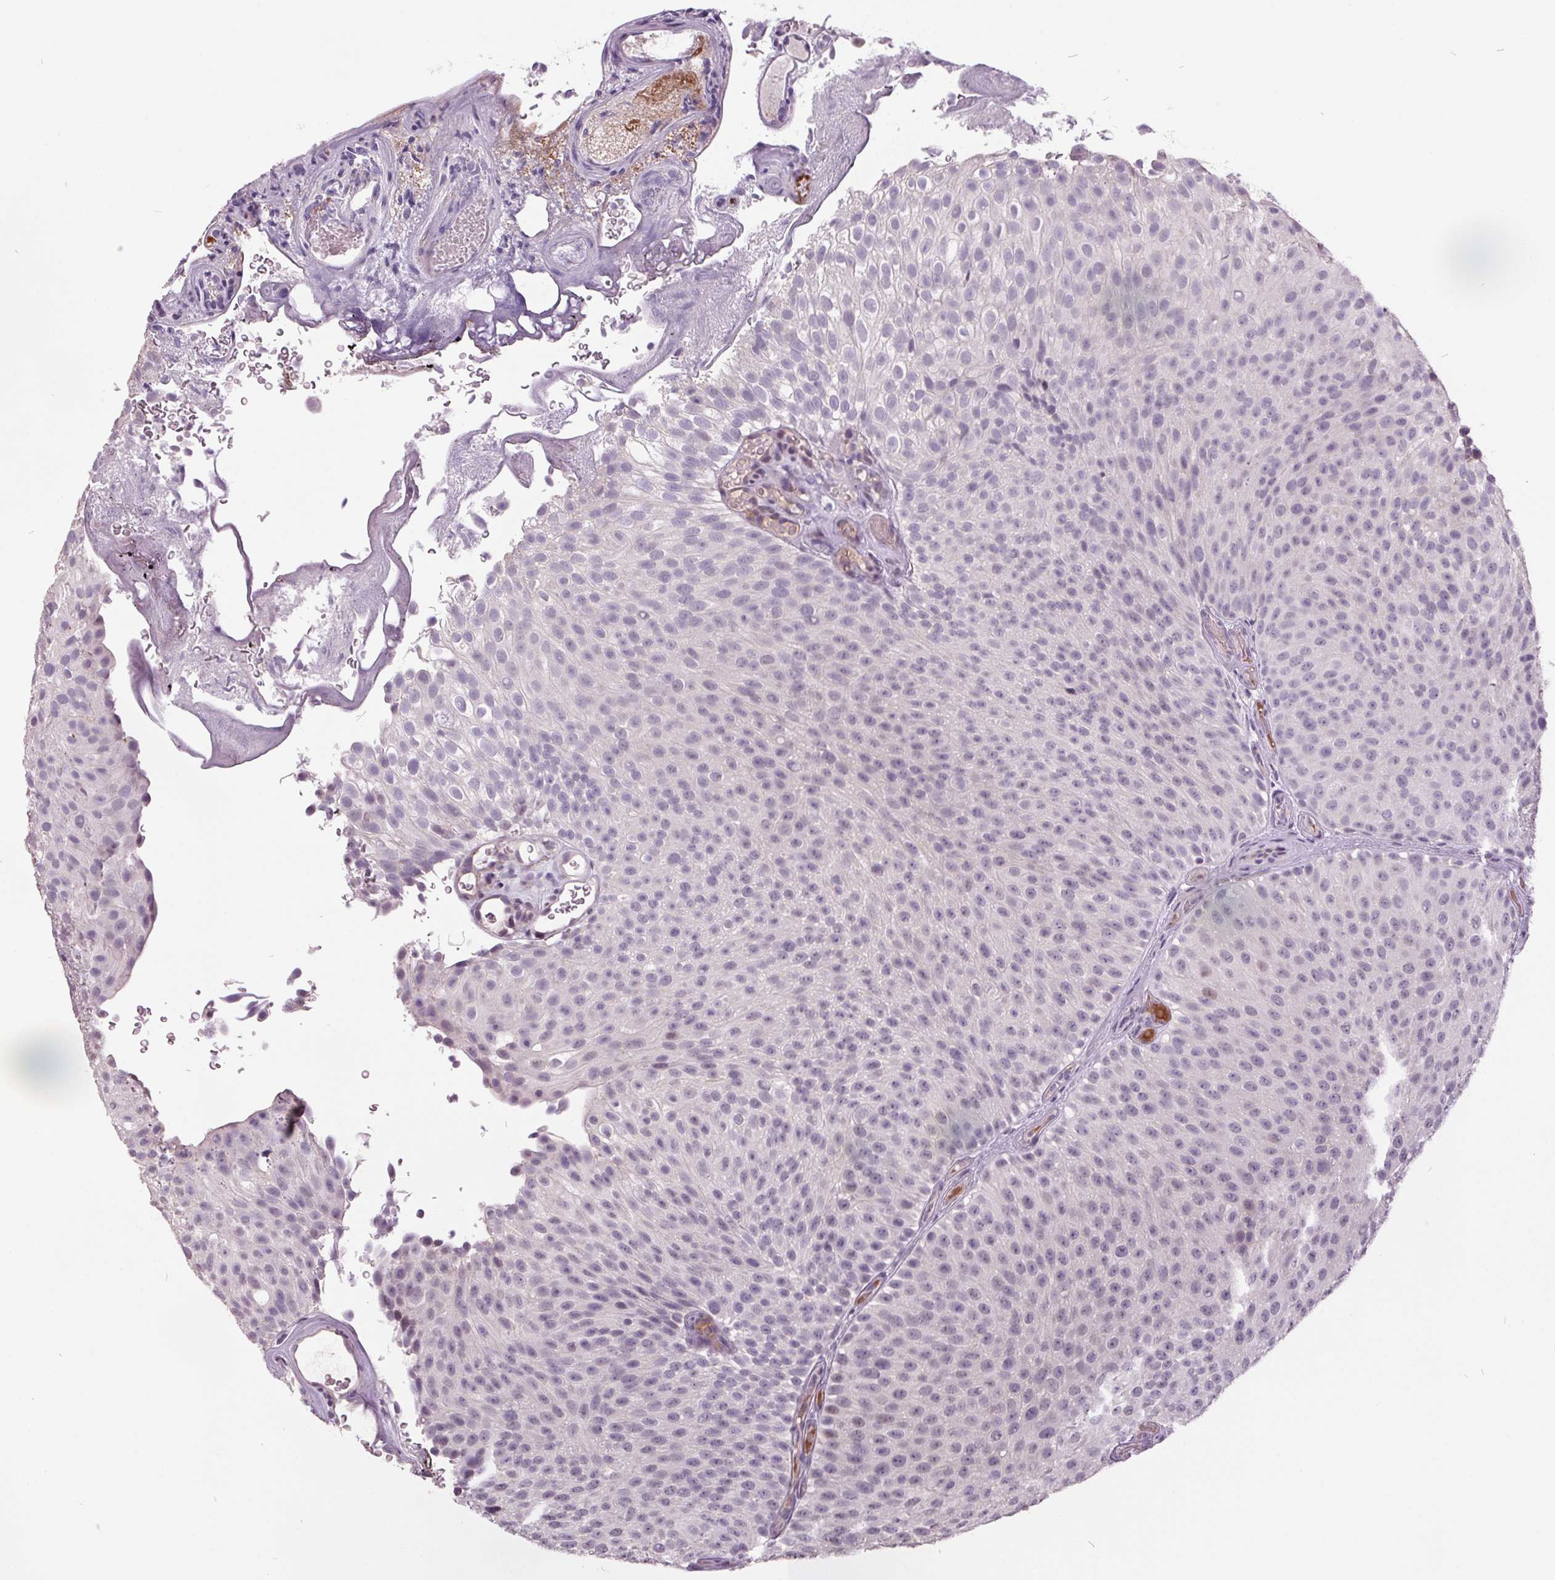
{"staining": {"intensity": "negative", "quantity": "none", "location": "none"}, "tissue": "urothelial cancer", "cell_type": "Tumor cells", "image_type": "cancer", "snomed": [{"axis": "morphology", "description": "Urothelial carcinoma, Low grade"}, {"axis": "topography", "description": "Urinary bladder"}], "caption": "High power microscopy histopathology image of an IHC histopathology image of low-grade urothelial carcinoma, revealing no significant positivity in tumor cells.", "gene": "C2orf16", "patient": {"sex": "male", "age": 78}}